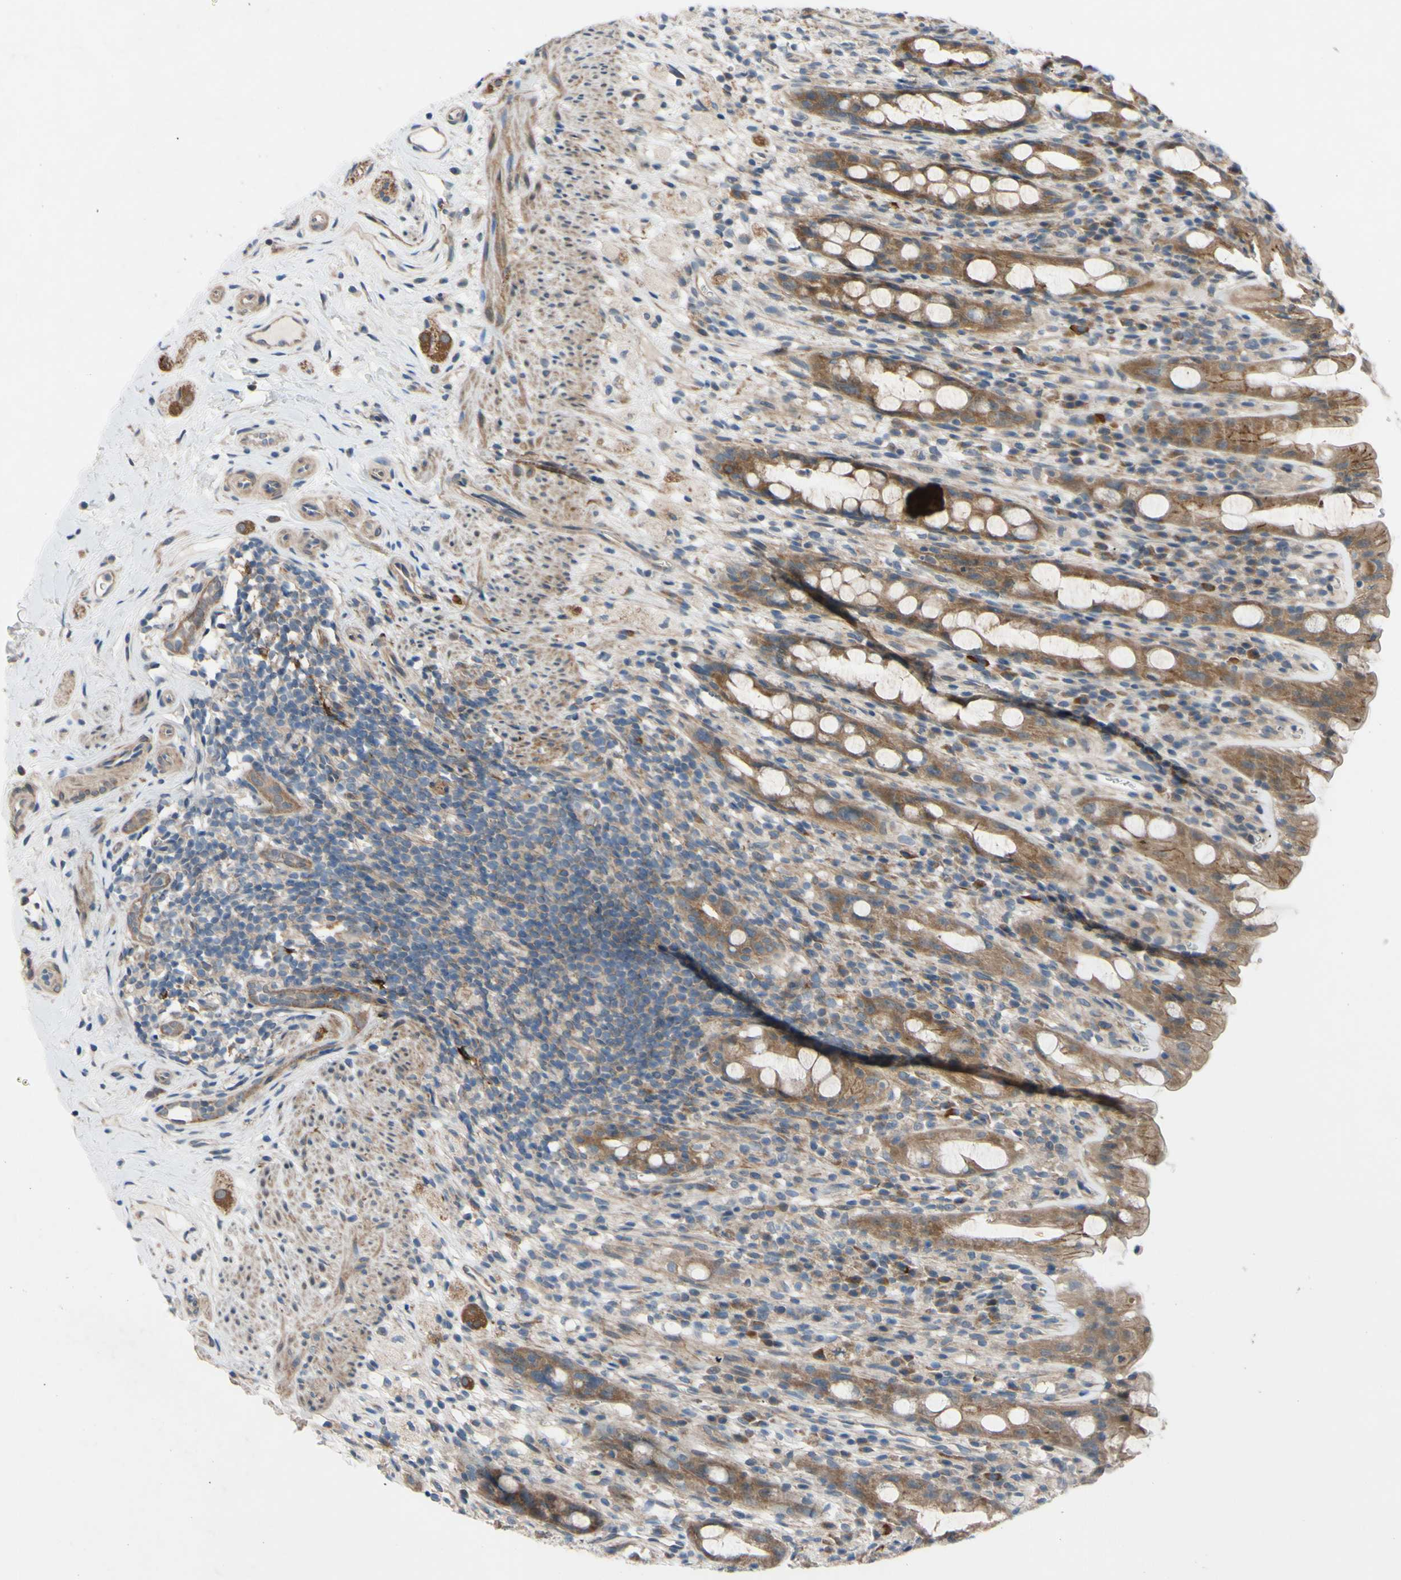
{"staining": {"intensity": "moderate", "quantity": ">75%", "location": "cytoplasmic/membranous"}, "tissue": "rectum", "cell_type": "Glandular cells", "image_type": "normal", "snomed": [{"axis": "morphology", "description": "Normal tissue, NOS"}, {"axis": "topography", "description": "Rectum"}], "caption": "Protein staining displays moderate cytoplasmic/membranous expression in about >75% of glandular cells in normal rectum.", "gene": "SVIL", "patient": {"sex": "male", "age": 44}}